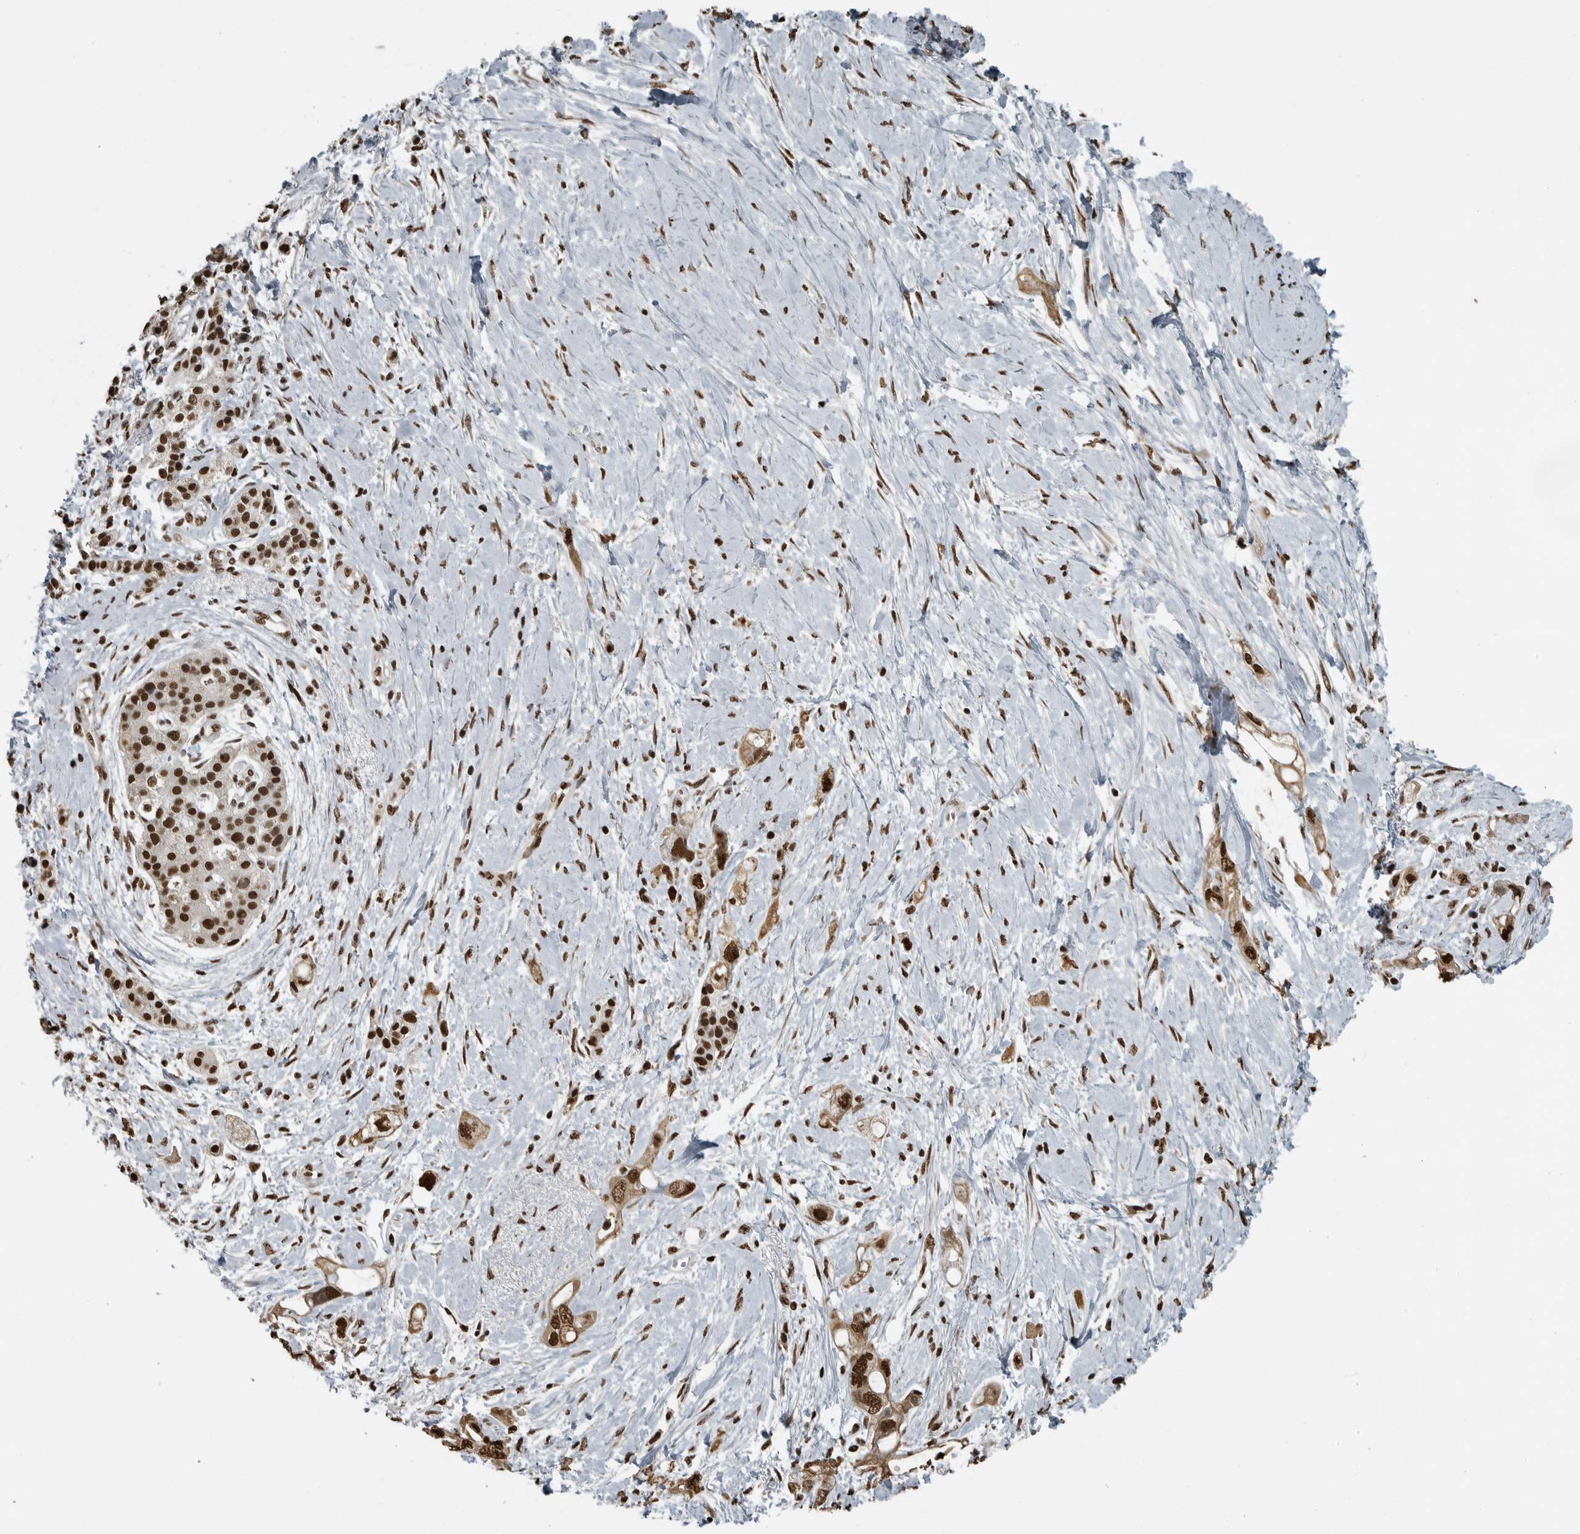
{"staining": {"intensity": "strong", "quantity": ">75%", "location": "nuclear"}, "tissue": "pancreatic cancer", "cell_type": "Tumor cells", "image_type": "cancer", "snomed": [{"axis": "morphology", "description": "Adenocarcinoma, NOS"}, {"axis": "topography", "description": "Pancreas"}], "caption": "This is an image of immunohistochemistry staining of pancreatic cancer (adenocarcinoma), which shows strong staining in the nuclear of tumor cells.", "gene": "TGS1", "patient": {"sex": "female", "age": 56}}